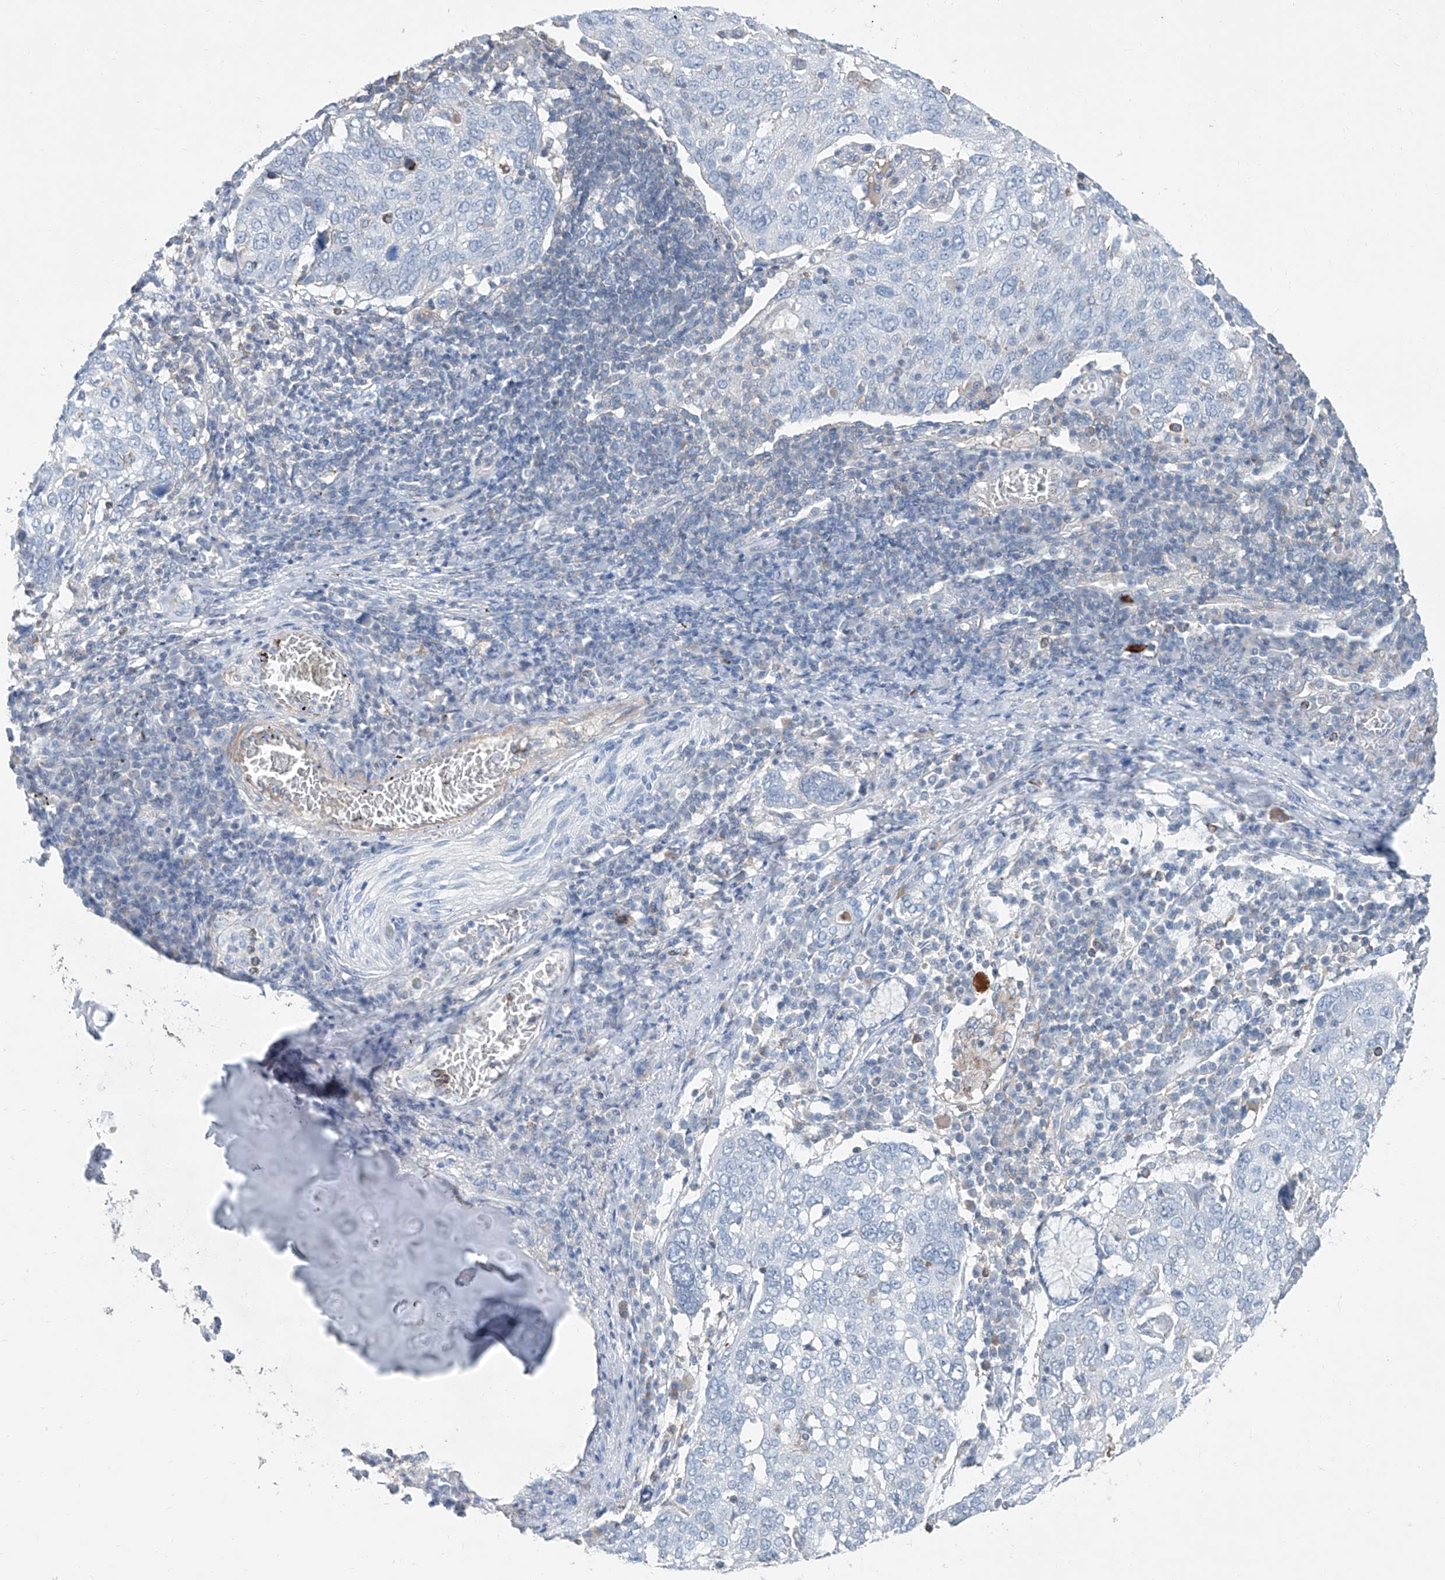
{"staining": {"intensity": "negative", "quantity": "none", "location": "none"}, "tissue": "lung cancer", "cell_type": "Tumor cells", "image_type": "cancer", "snomed": [{"axis": "morphology", "description": "Squamous cell carcinoma, NOS"}, {"axis": "topography", "description": "Lung"}], "caption": "Human squamous cell carcinoma (lung) stained for a protein using immunohistochemistry reveals no expression in tumor cells.", "gene": "ANKRD34A", "patient": {"sex": "male", "age": 65}}